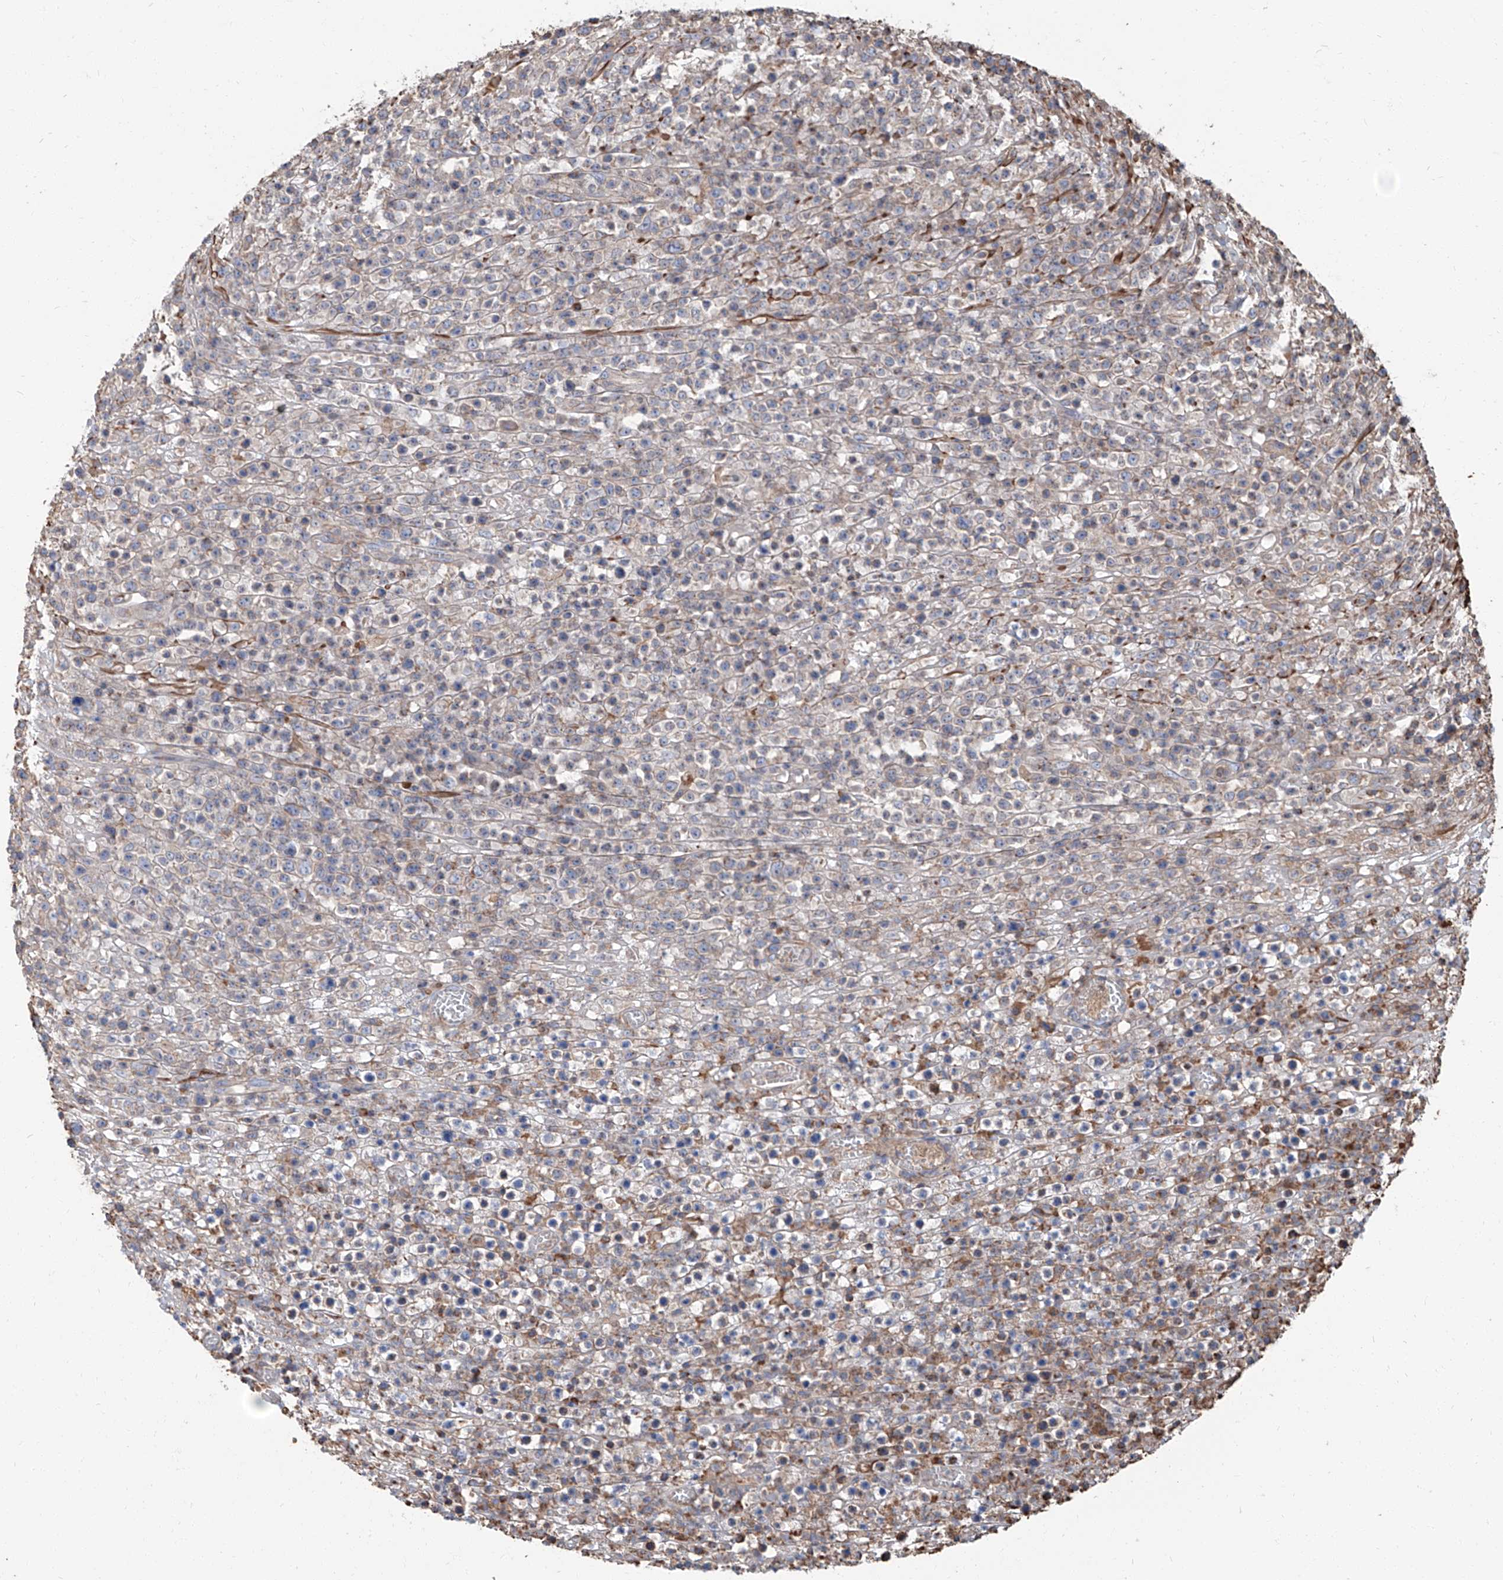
{"staining": {"intensity": "negative", "quantity": "none", "location": "none"}, "tissue": "lymphoma", "cell_type": "Tumor cells", "image_type": "cancer", "snomed": [{"axis": "morphology", "description": "Malignant lymphoma, non-Hodgkin's type, High grade"}, {"axis": "topography", "description": "Colon"}], "caption": "This is a micrograph of IHC staining of lymphoma, which shows no staining in tumor cells.", "gene": "PIEZO2", "patient": {"sex": "female", "age": 53}}